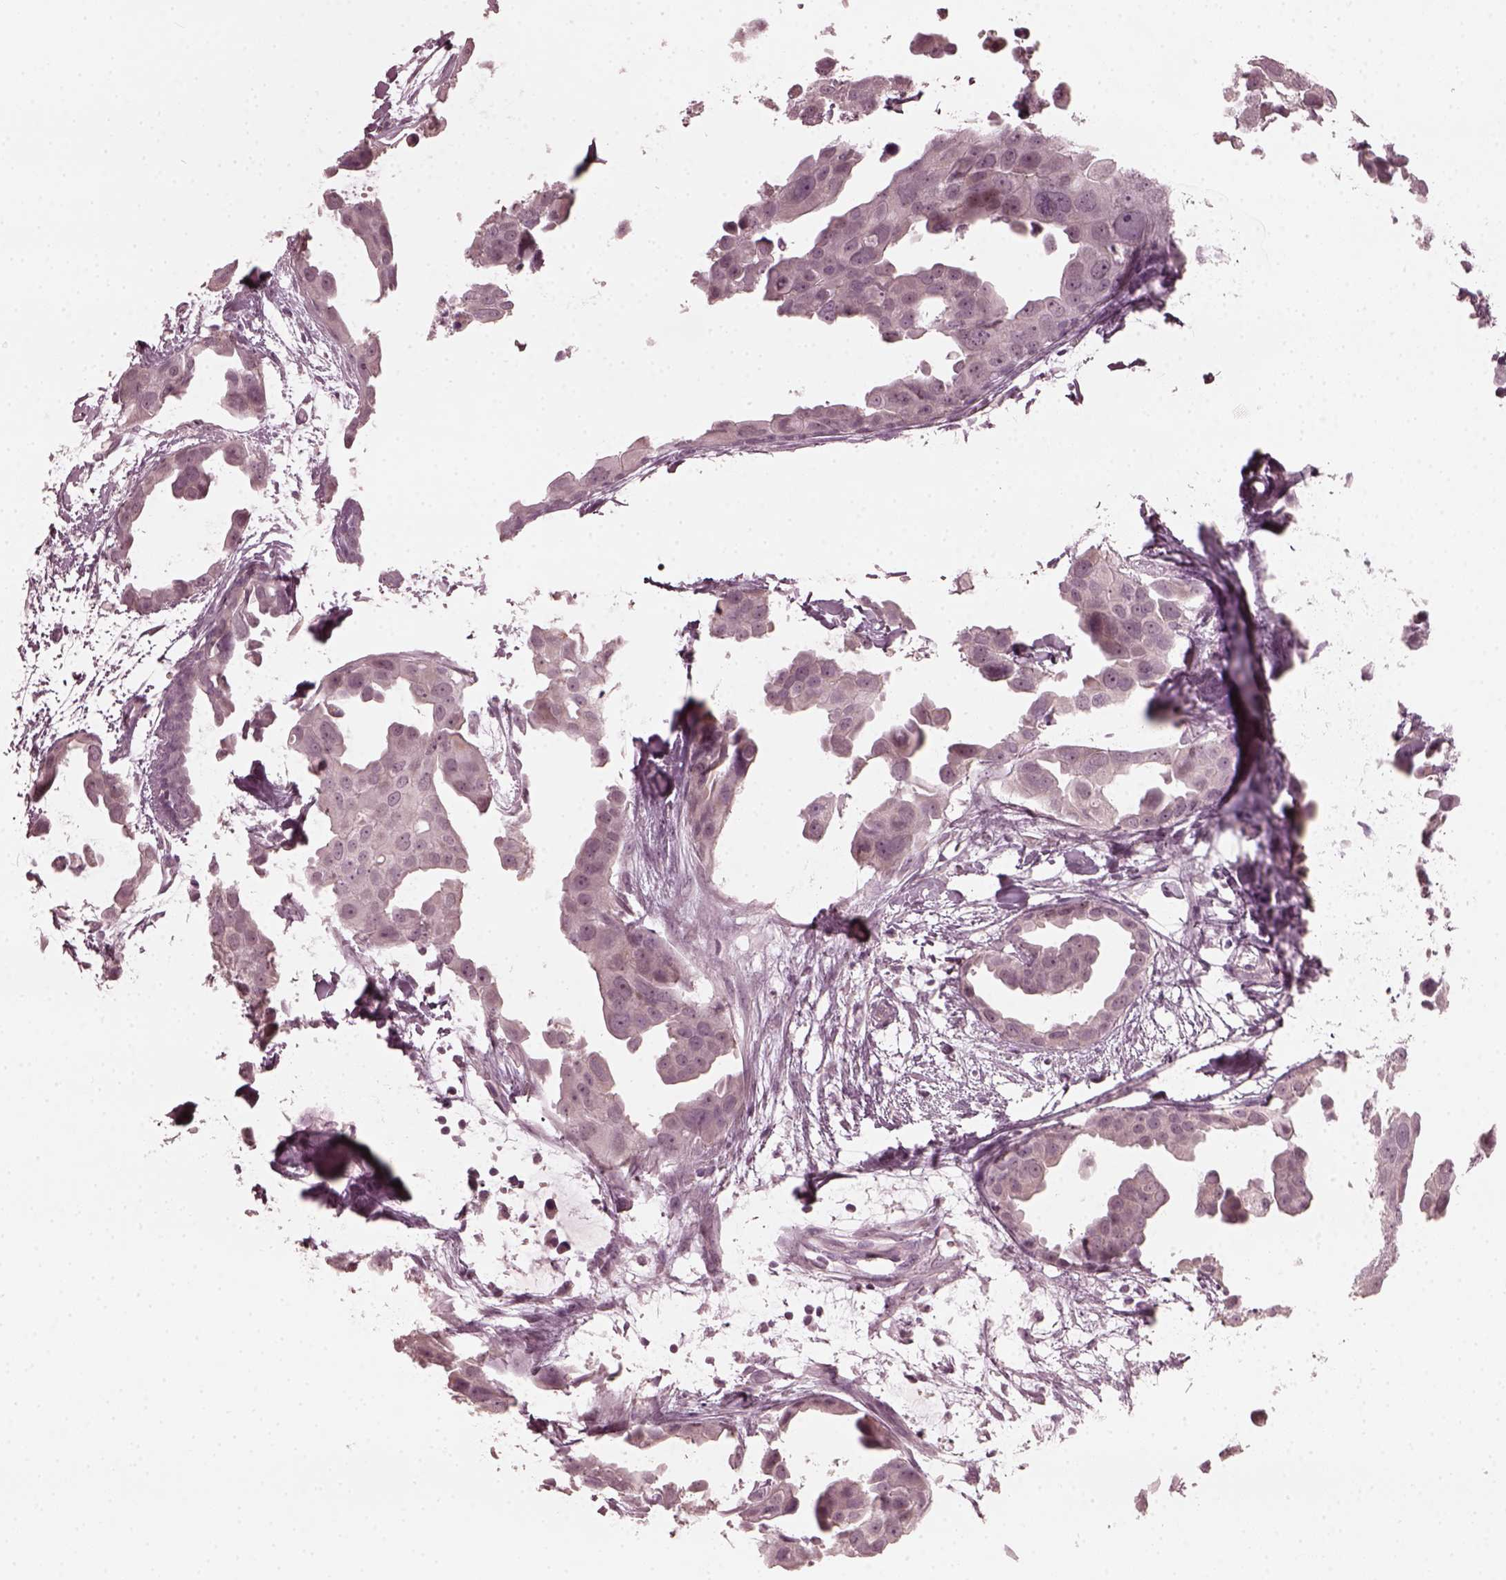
{"staining": {"intensity": "negative", "quantity": "none", "location": "none"}, "tissue": "breast cancer", "cell_type": "Tumor cells", "image_type": "cancer", "snomed": [{"axis": "morphology", "description": "Duct carcinoma"}, {"axis": "topography", "description": "Breast"}], "caption": "Immunohistochemical staining of breast cancer reveals no significant expression in tumor cells.", "gene": "CCDC170", "patient": {"sex": "female", "age": 38}}